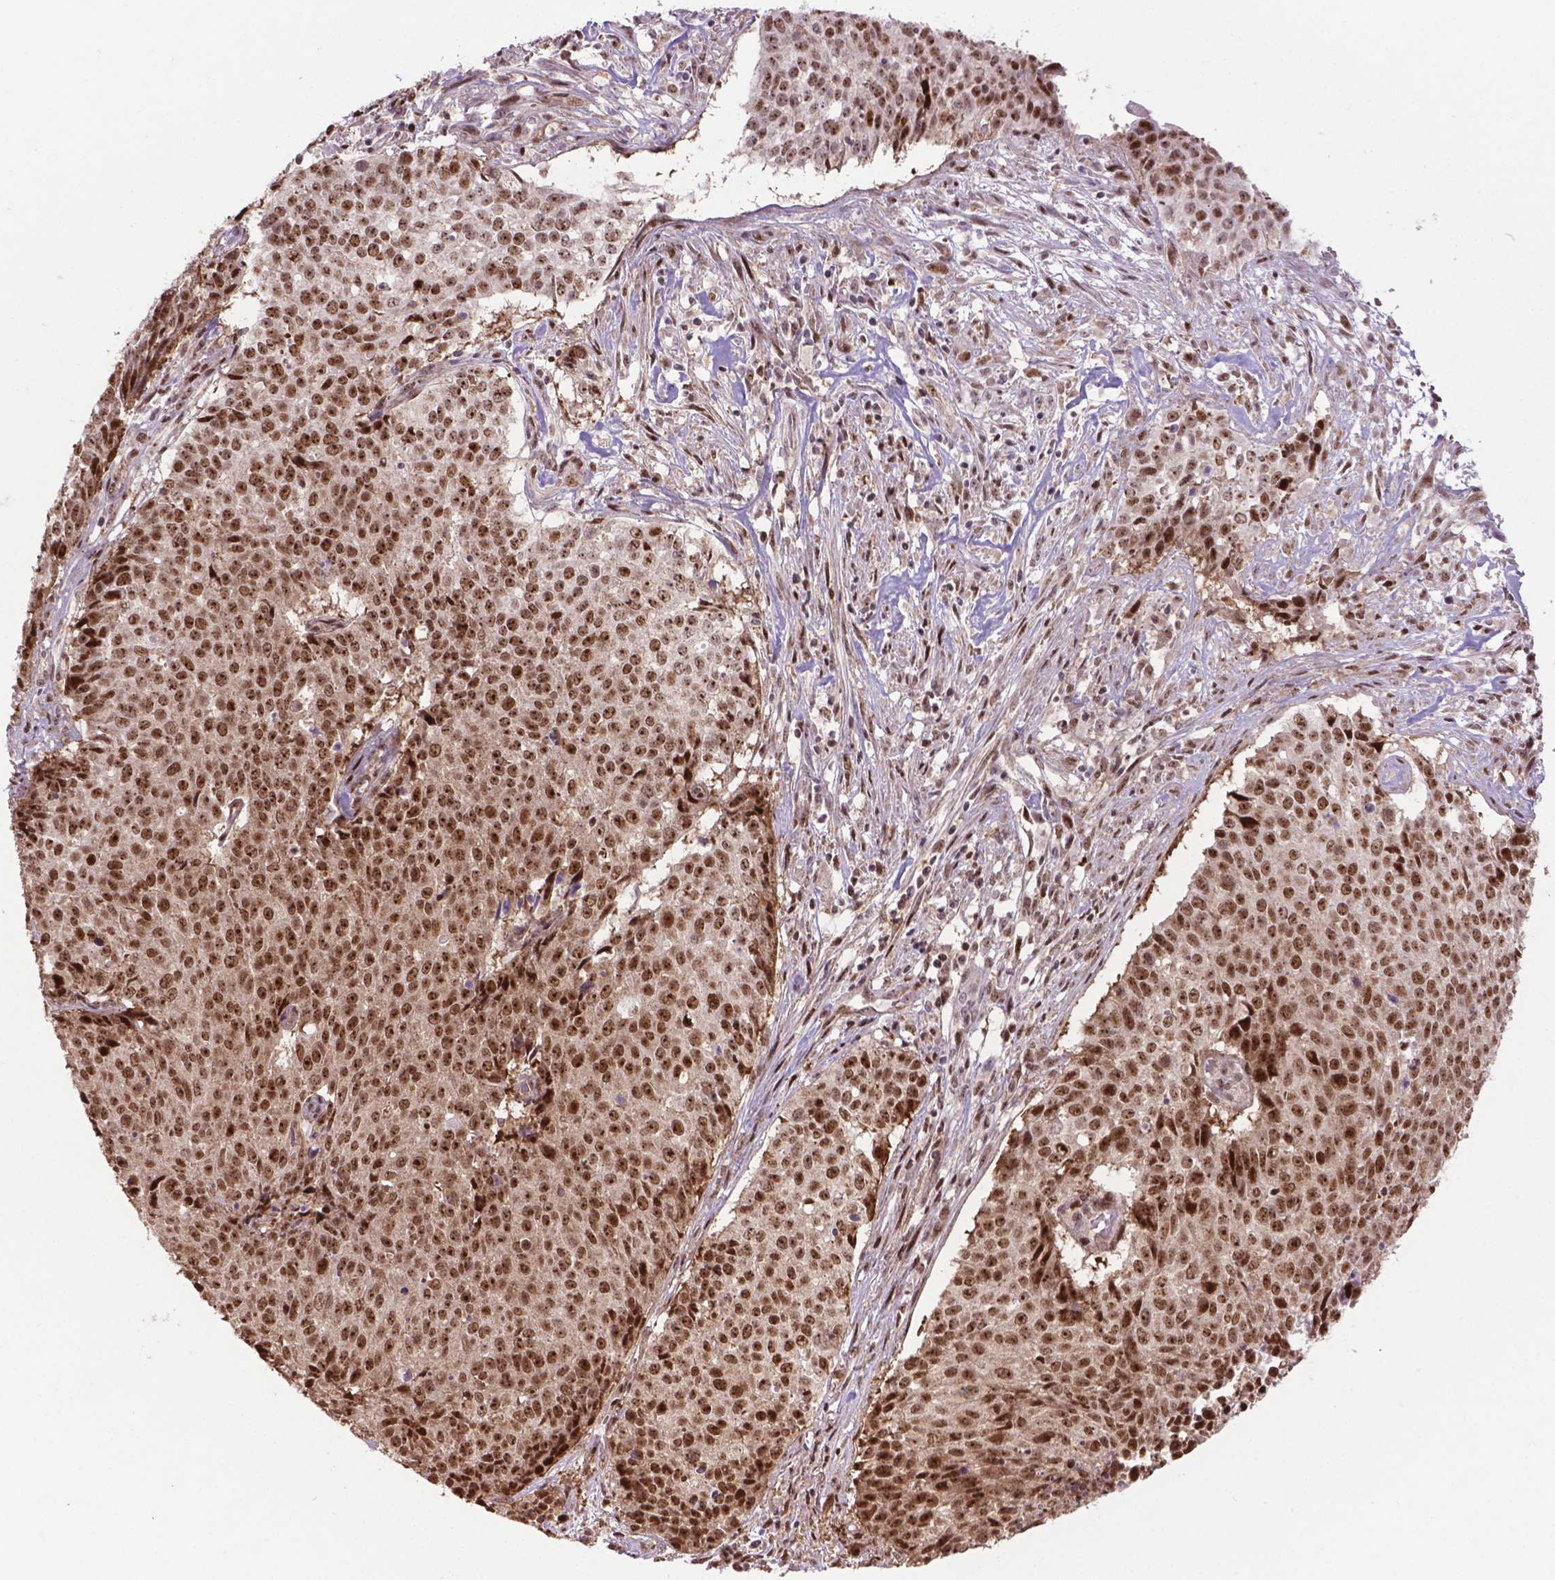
{"staining": {"intensity": "strong", "quantity": ">75%", "location": "nuclear"}, "tissue": "lung cancer", "cell_type": "Tumor cells", "image_type": "cancer", "snomed": [{"axis": "morphology", "description": "Normal tissue, NOS"}, {"axis": "morphology", "description": "Squamous cell carcinoma, NOS"}, {"axis": "topography", "description": "Bronchus"}, {"axis": "topography", "description": "Lung"}], "caption": "Immunohistochemistry (IHC) image of squamous cell carcinoma (lung) stained for a protein (brown), which shows high levels of strong nuclear expression in about >75% of tumor cells.", "gene": "CSNK2A1", "patient": {"sex": "male", "age": 64}}